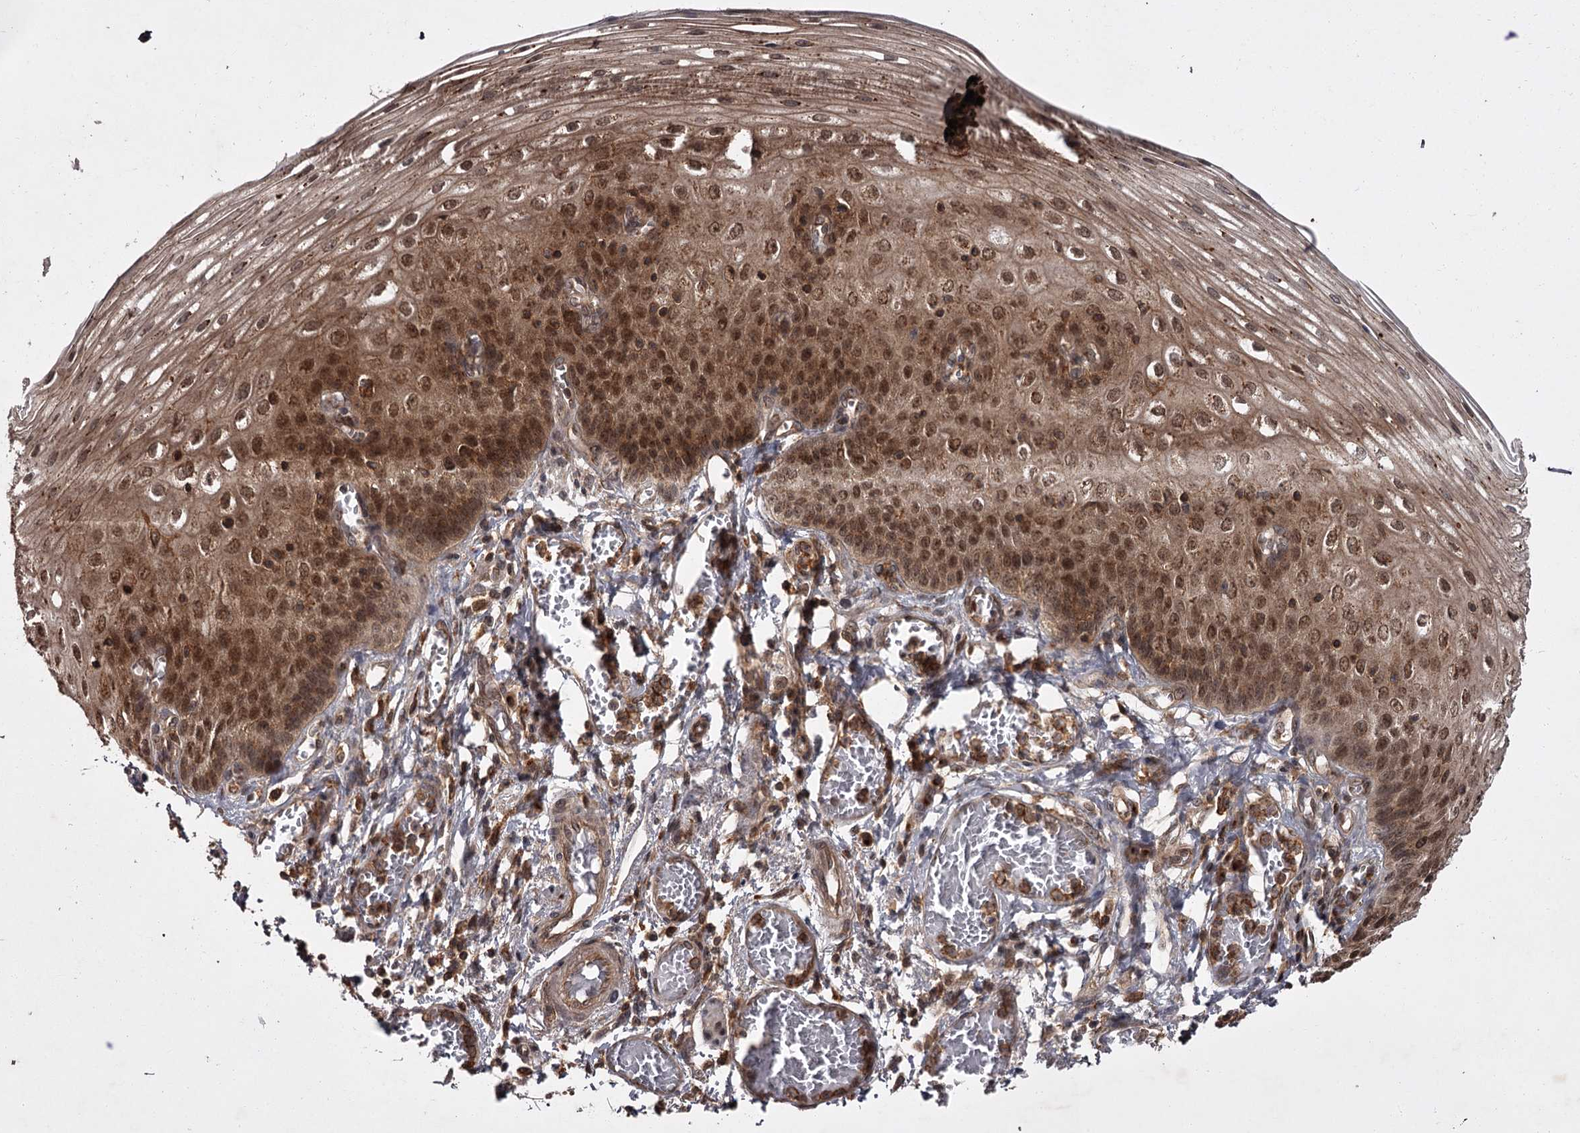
{"staining": {"intensity": "moderate", "quantity": ">75%", "location": "cytoplasmic/membranous,nuclear"}, "tissue": "esophagus", "cell_type": "Squamous epithelial cells", "image_type": "normal", "snomed": [{"axis": "morphology", "description": "Normal tissue, NOS"}, {"axis": "topography", "description": "Esophagus"}], "caption": "Immunohistochemical staining of benign human esophagus reveals medium levels of moderate cytoplasmic/membranous,nuclear staining in about >75% of squamous epithelial cells. (DAB (3,3'-diaminobenzidine) = brown stain, brightfield microscopy at high magnification).", "gene": "TBC1D23", "patient": {"sex": "male", "age": 81}}